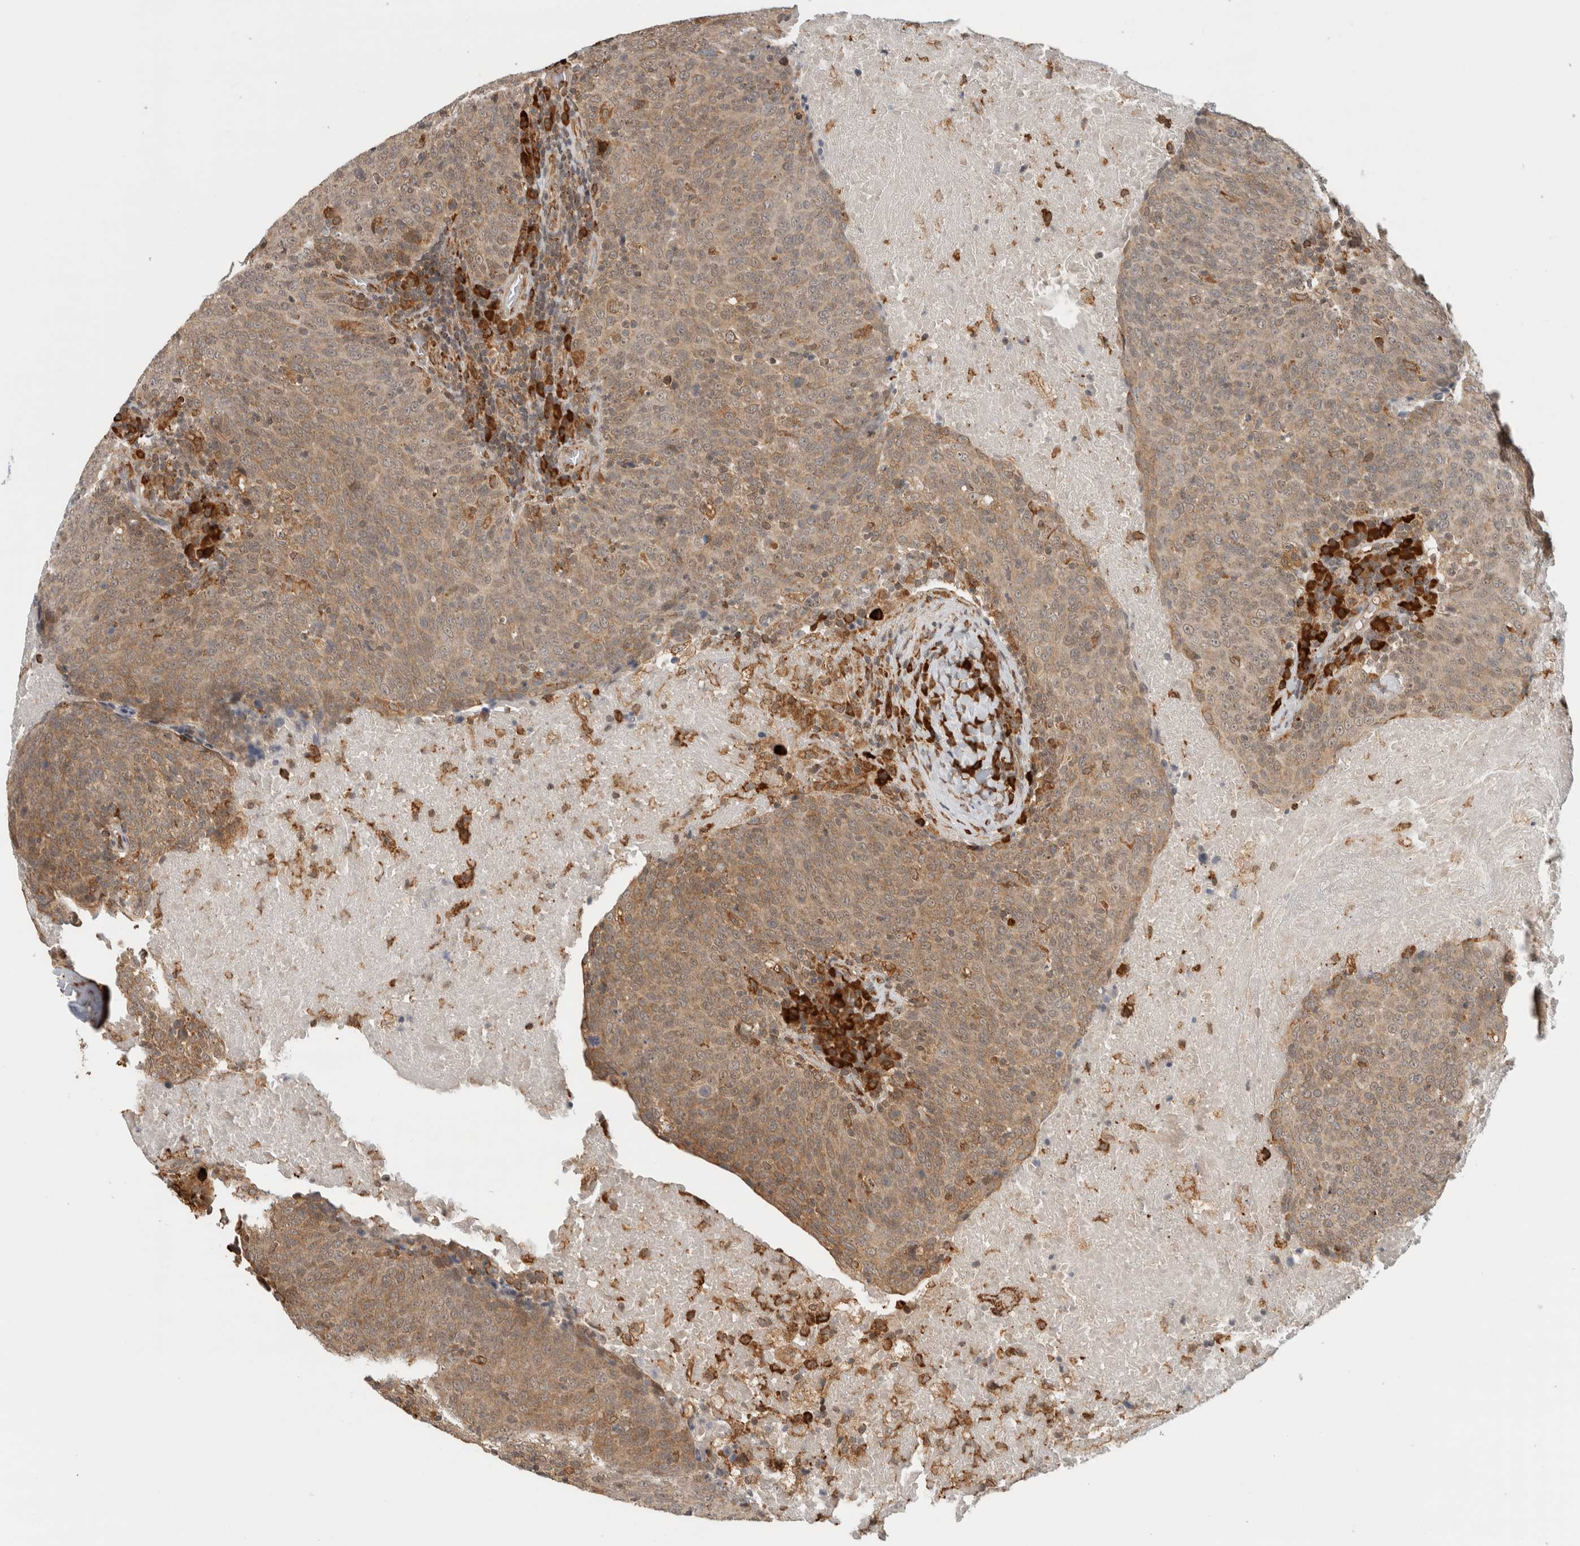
{"staining": {"intensity": "moderate", "quantity": ">75%", "location": "cytoplasmic/membranous"}, "tissue": "head and neck cancer", "cell_type": "Tumor cells", "image_type": "cancer", "snomed": [{"axis": "morphology", "description": "Squamous cell carcinoma, NOS"}, {"axis": "morphology", "description": "Squamous cell carcinoma, metastatic, NOS"}, {"axis": "topography", "description": "Lymph node"}, {"axis": "topography", "description": "Head-Neck"}], "caption": "A photomicrograph showing moderate cytoplasmic/membranous staining in about >75% of tumor cells in head and neck cancer, as visualized by brown immunohistochemical staining.", "gene": "MS4A7", "patient": {"sex": "male", "age": 62}}